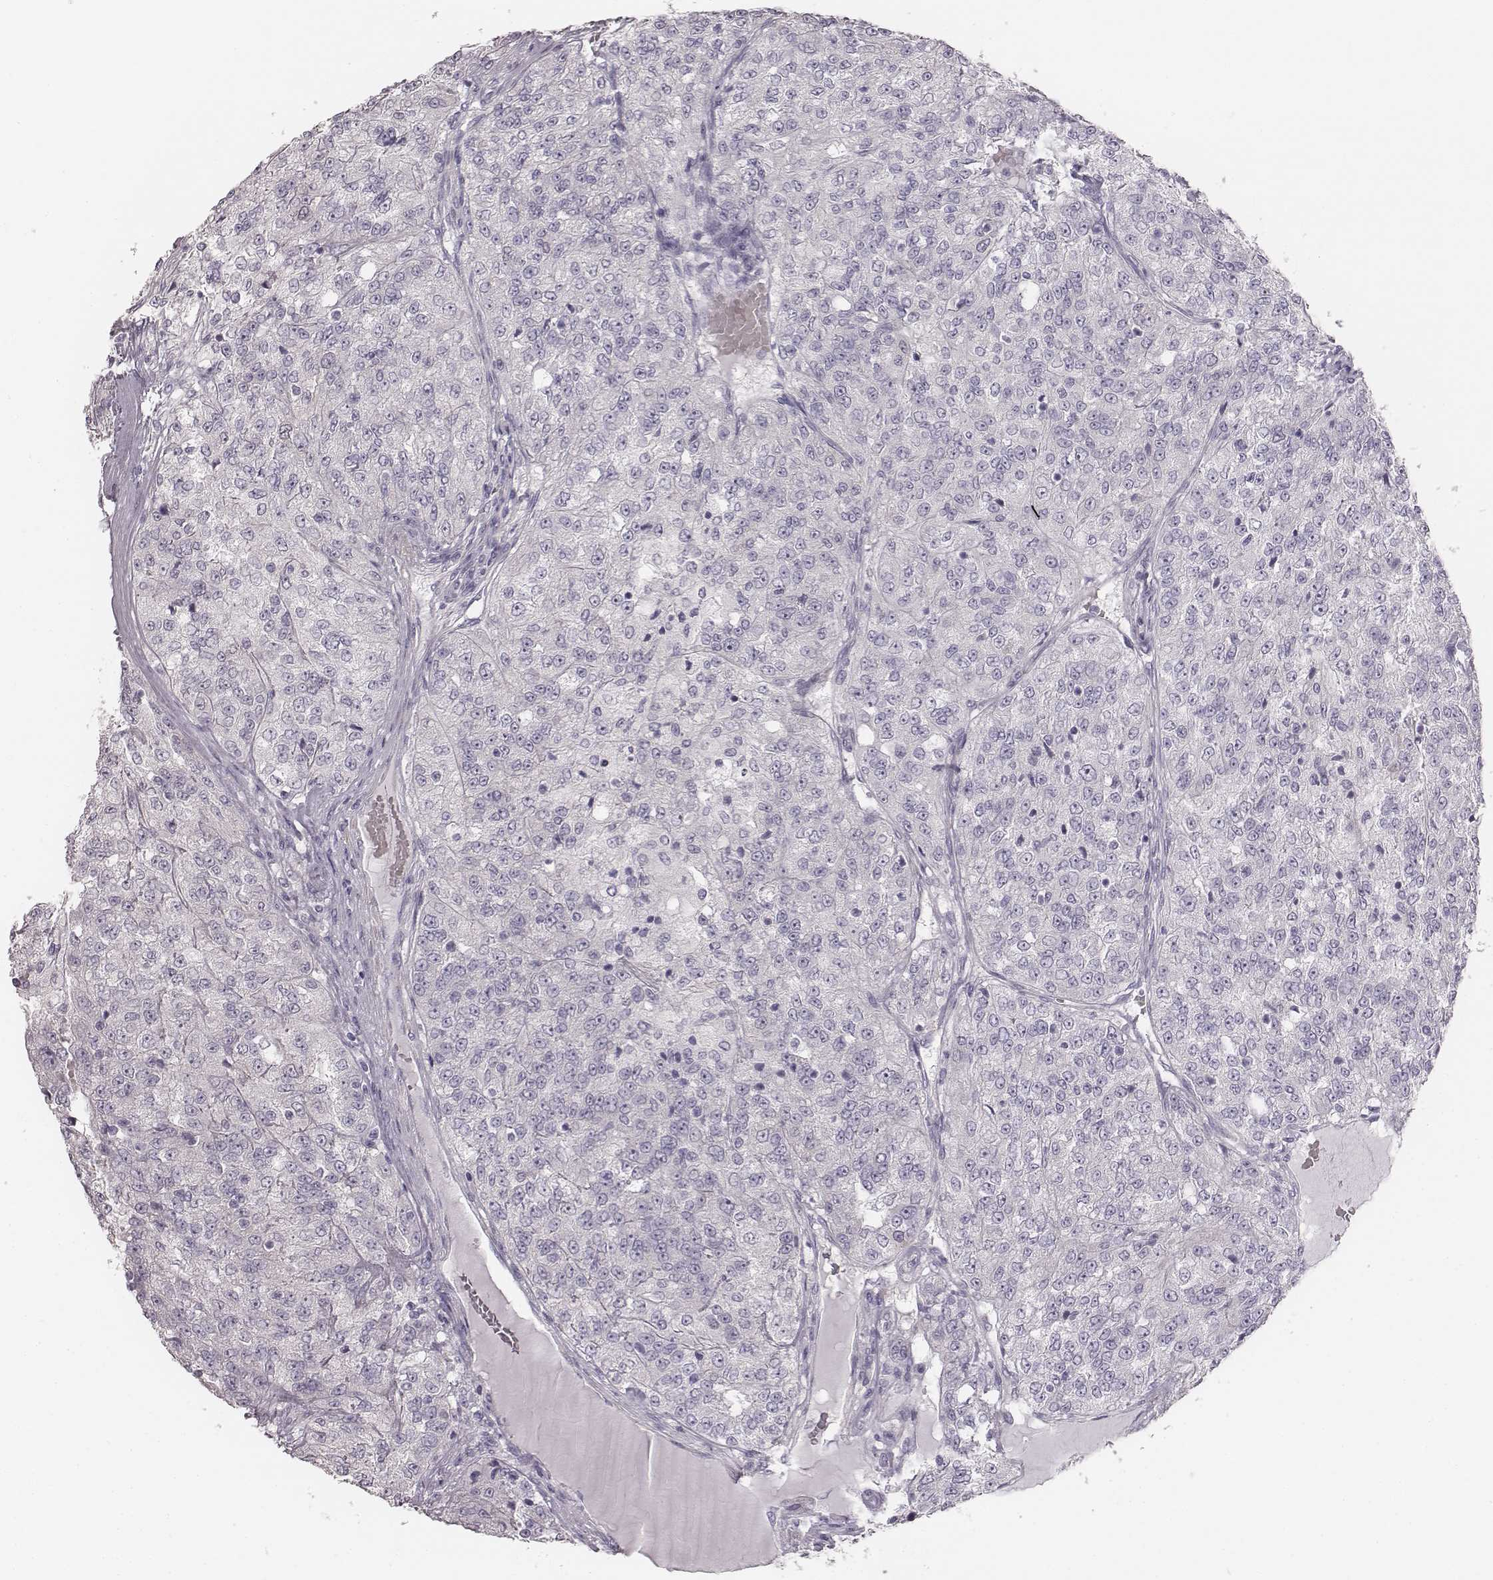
{"staining": {"intensity": "negative", "quantity": "none", "location": "none"}, "tissue": "renal cancer", "cell_type": "Tumor cells", "image_type": "cancer", "snomed": [{"axis": "morphology", "description": "Adenocarcinoma, NOS"}, {"axis": "topography", "description": "Kidney"}], "caption": "The micrograph reveals no staining of tumor cells in renal cancer (adenocarcinoma). (Stains: DAB (3,3'-diaminobenzidine) immunohistochemistry with hematoxylin counter stain, Microscopy: brightfield microscopy at high magnification).", "gene": "PBK", "patient": {"sex": "female", "age": 63}}